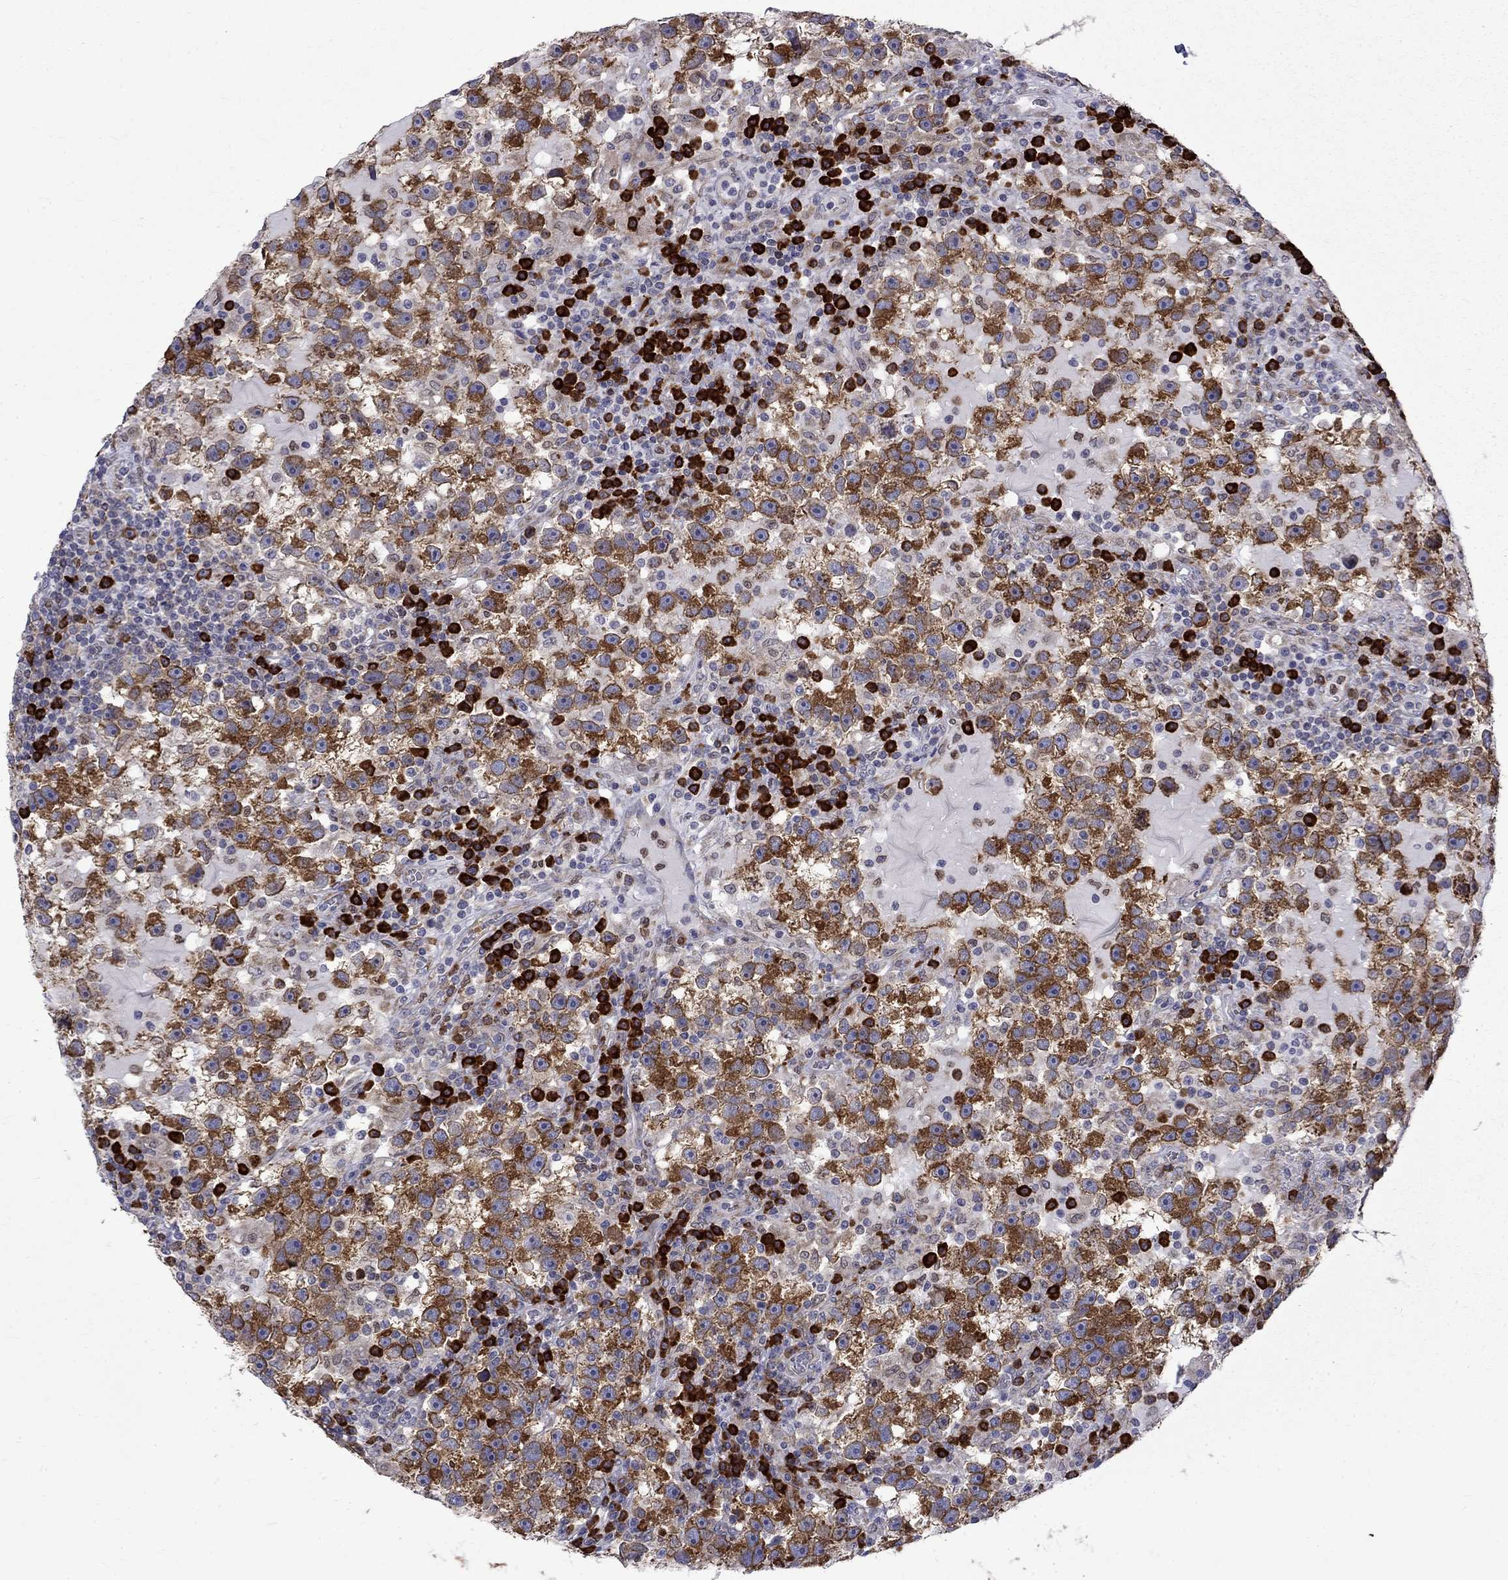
{"staining": {"intensity": "strong", "quantity": ">75%", "location": "cytoplasmic/membranous"}, "tissue": "testis cancer", "cell_type": "Tumor cells", "image_type": "cancer", "snomed": [{"axis": "morphology", "description": "Seminoma, NOS"}, {"axis": "topography", "description": "Testis"}], "caption": "Tumor cells show high levels of strong cytoplasmic/membranous positivity in approximately >75% of cells in testis seminoma.", "gene": "PABPC4", "patient": {"sex": "male", "age": 47}}